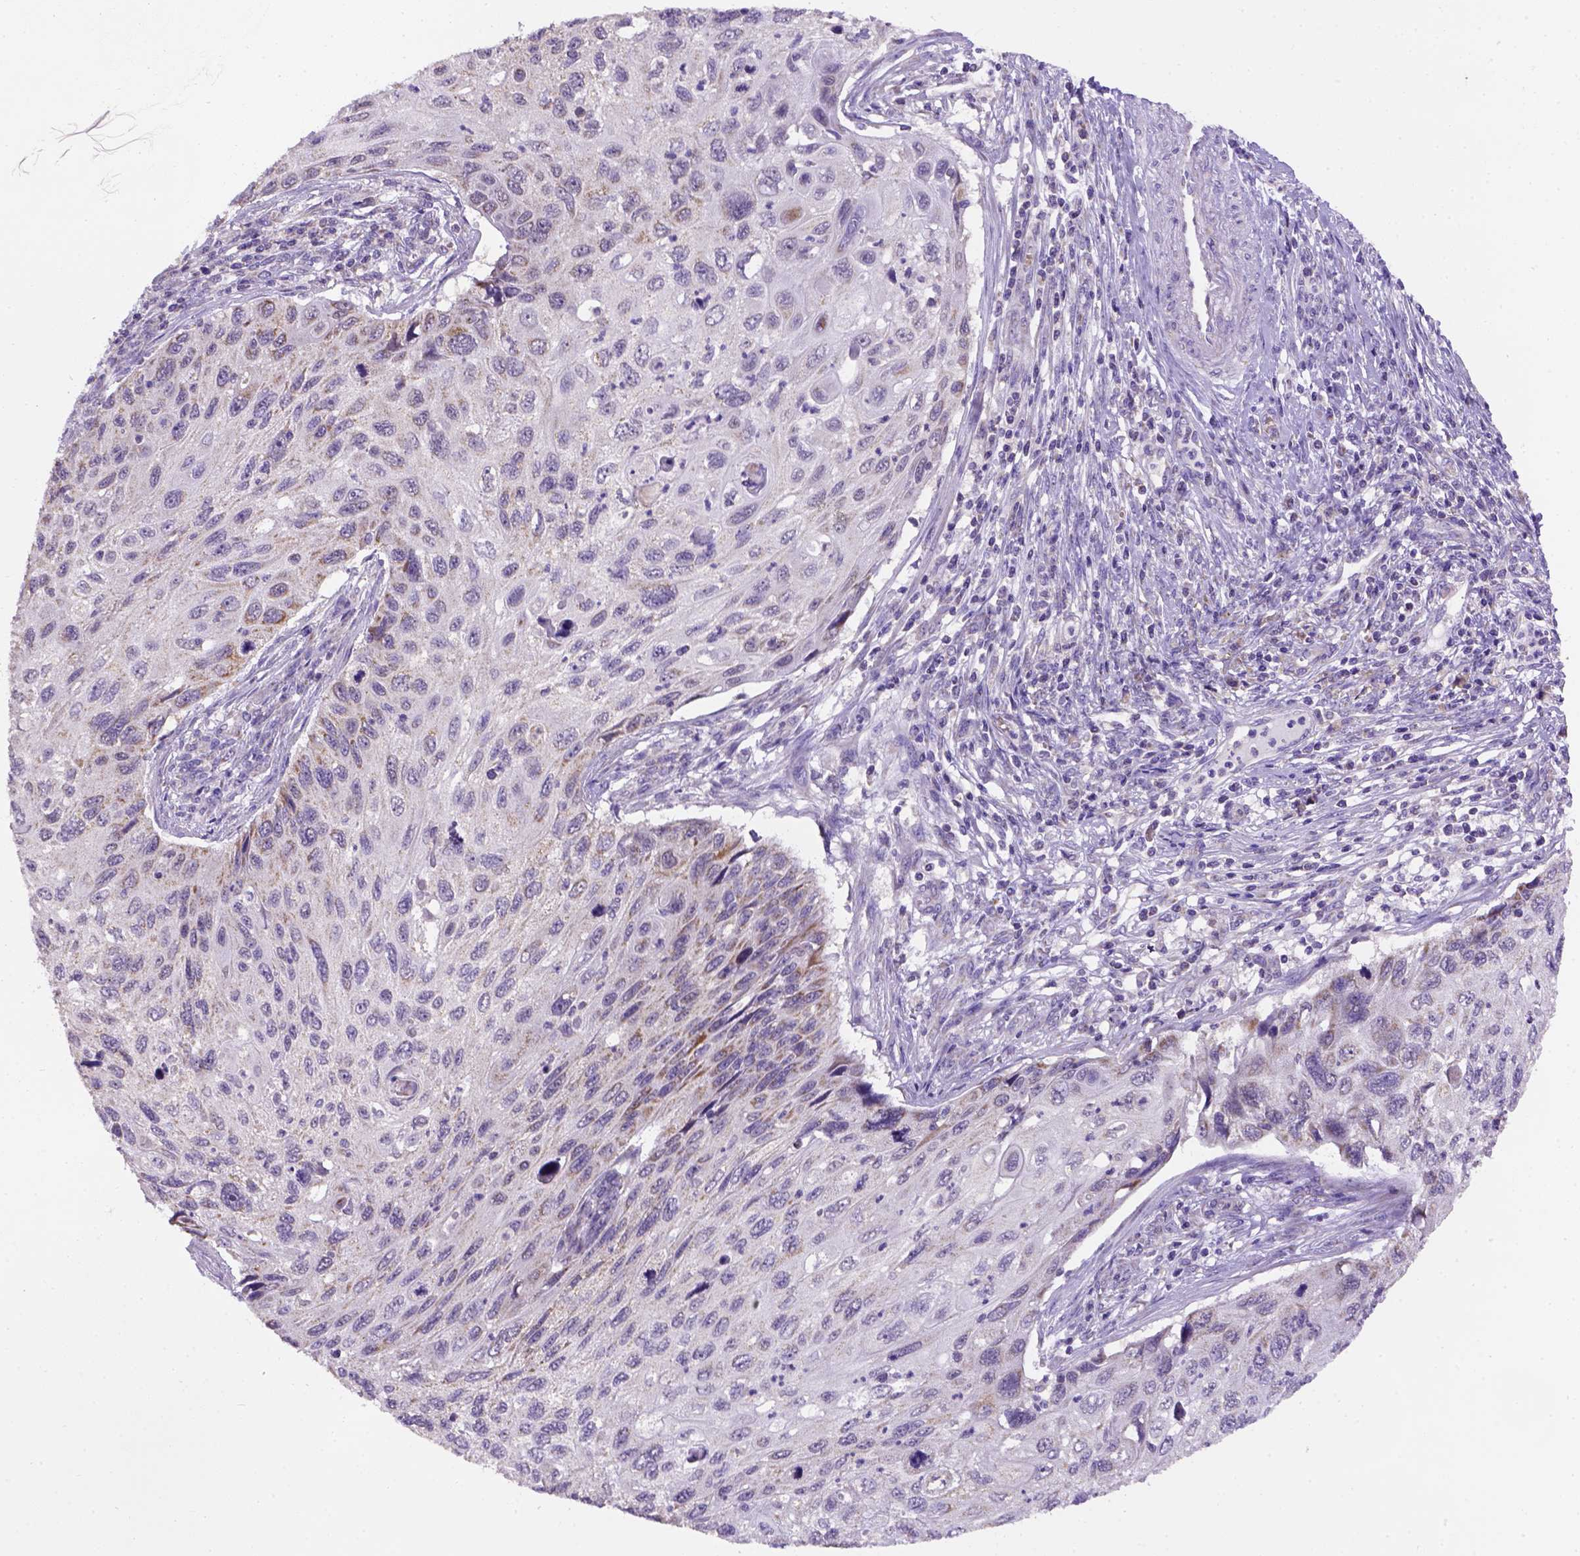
{"staining": {"intensity": "moderate", "quantity": "<25%", "location": "cytoplasmic/membranous"}, "tissue": "cervical cancer", "cell_type": "Tumor cells", "image_type": "cancer", "snomed": [{"axis": "morphology", "description": "Squamous cell carcinoma, NOS"}, {"axis": "topography", "description": "Cervix"}], "caption": "Protein staining of cervical squamous cell carcinoma tissue shows moderate cytoplasmic/membranous expression in about <25% of tumor cells.", "gene": "L2HGDH", "patient": {"sex": "female", "age": 70}}